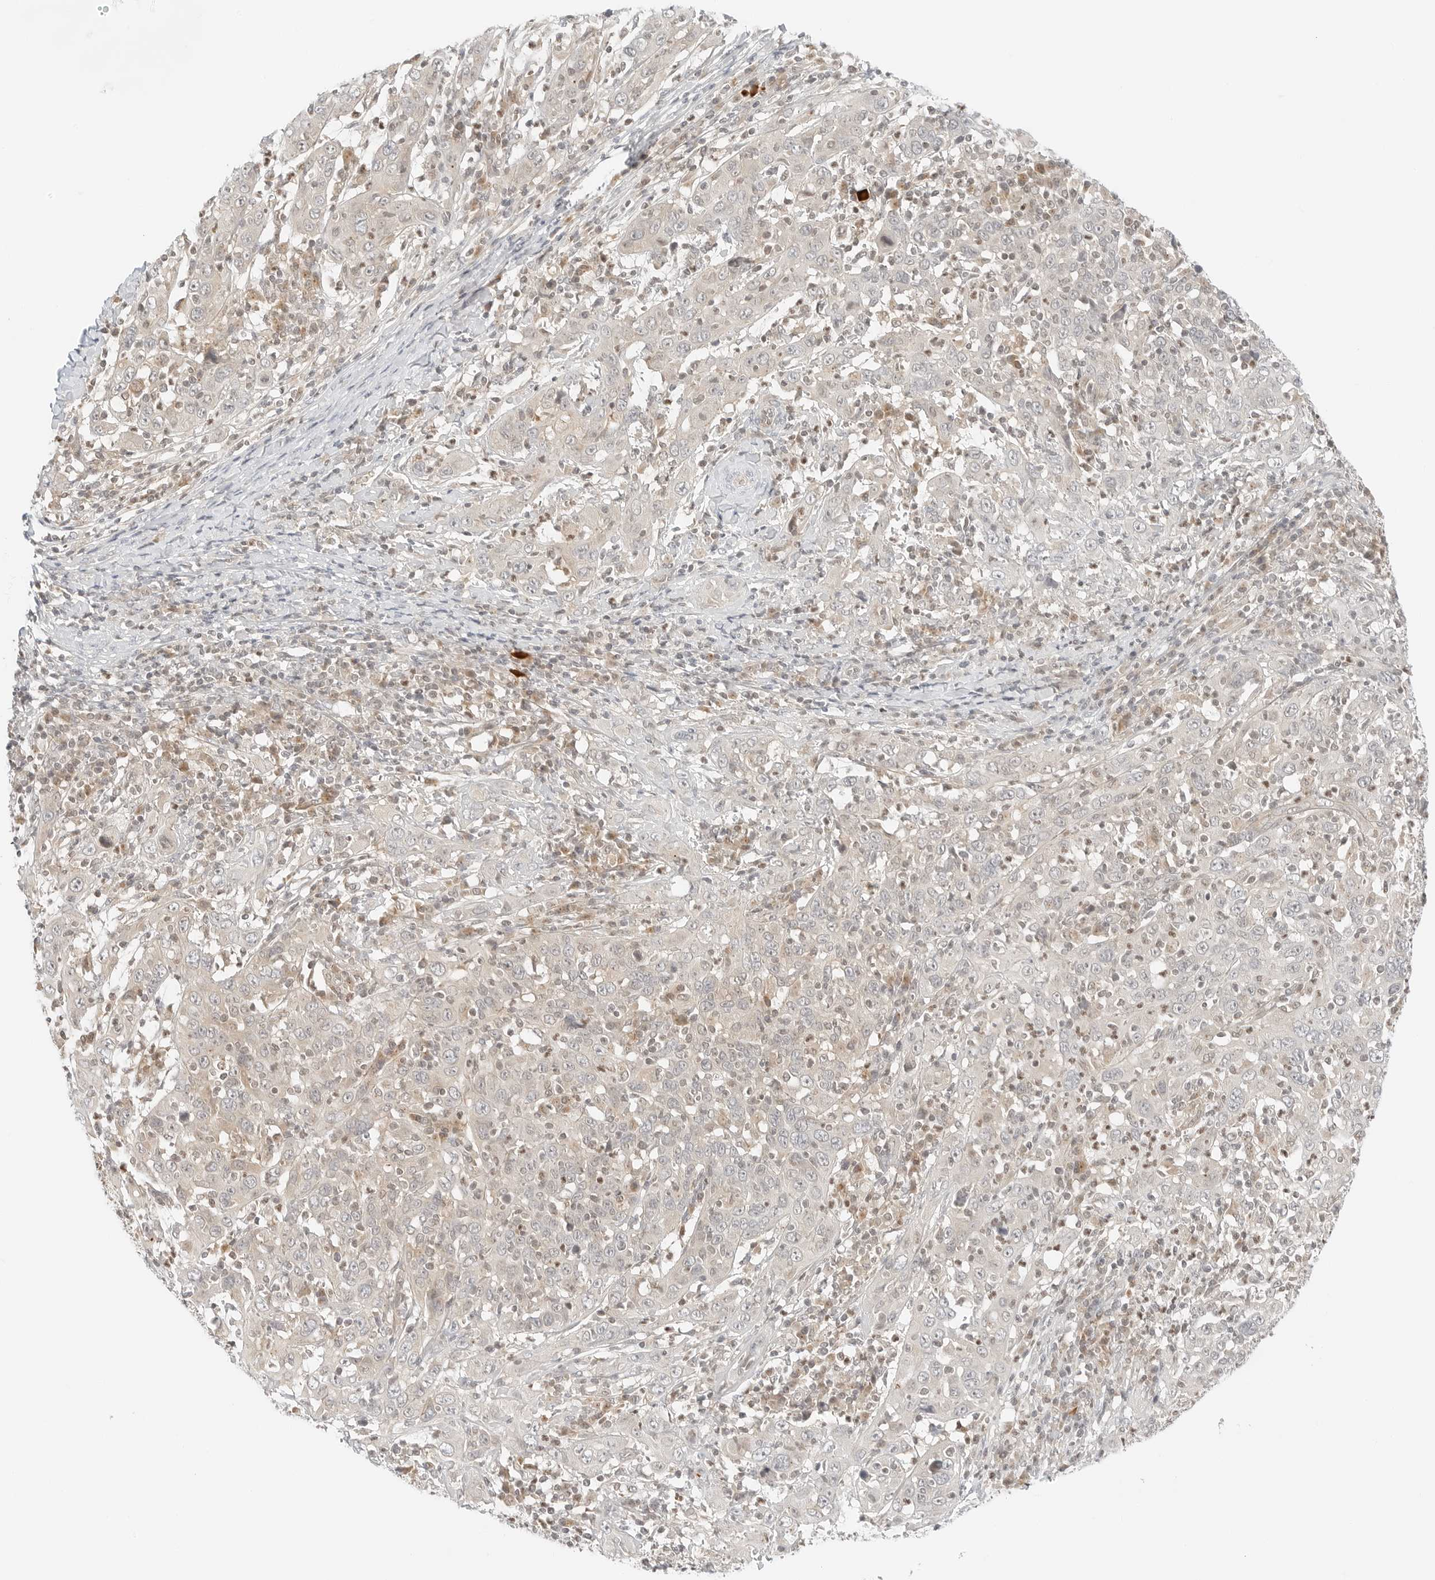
{"staining": {"intensity": "weak", "quantity": "<25%", "location": "cytoplasmic/membranous"}, "tissue": "cervical cancer", "cell_type": "Tumor cells", "image_type": "cancer", "snomed": [{"axis": "morphology", "description": "Squamous cell carcinoma, NOS"}, {"axis": "topography", "description": "Cervix"}], "caption": "Cervical cancer was stained to show a protein in brown. There is no significant staining in tumor cells.", "gene": "IQCC", "patient": {"sex": "female", "age": 46}}